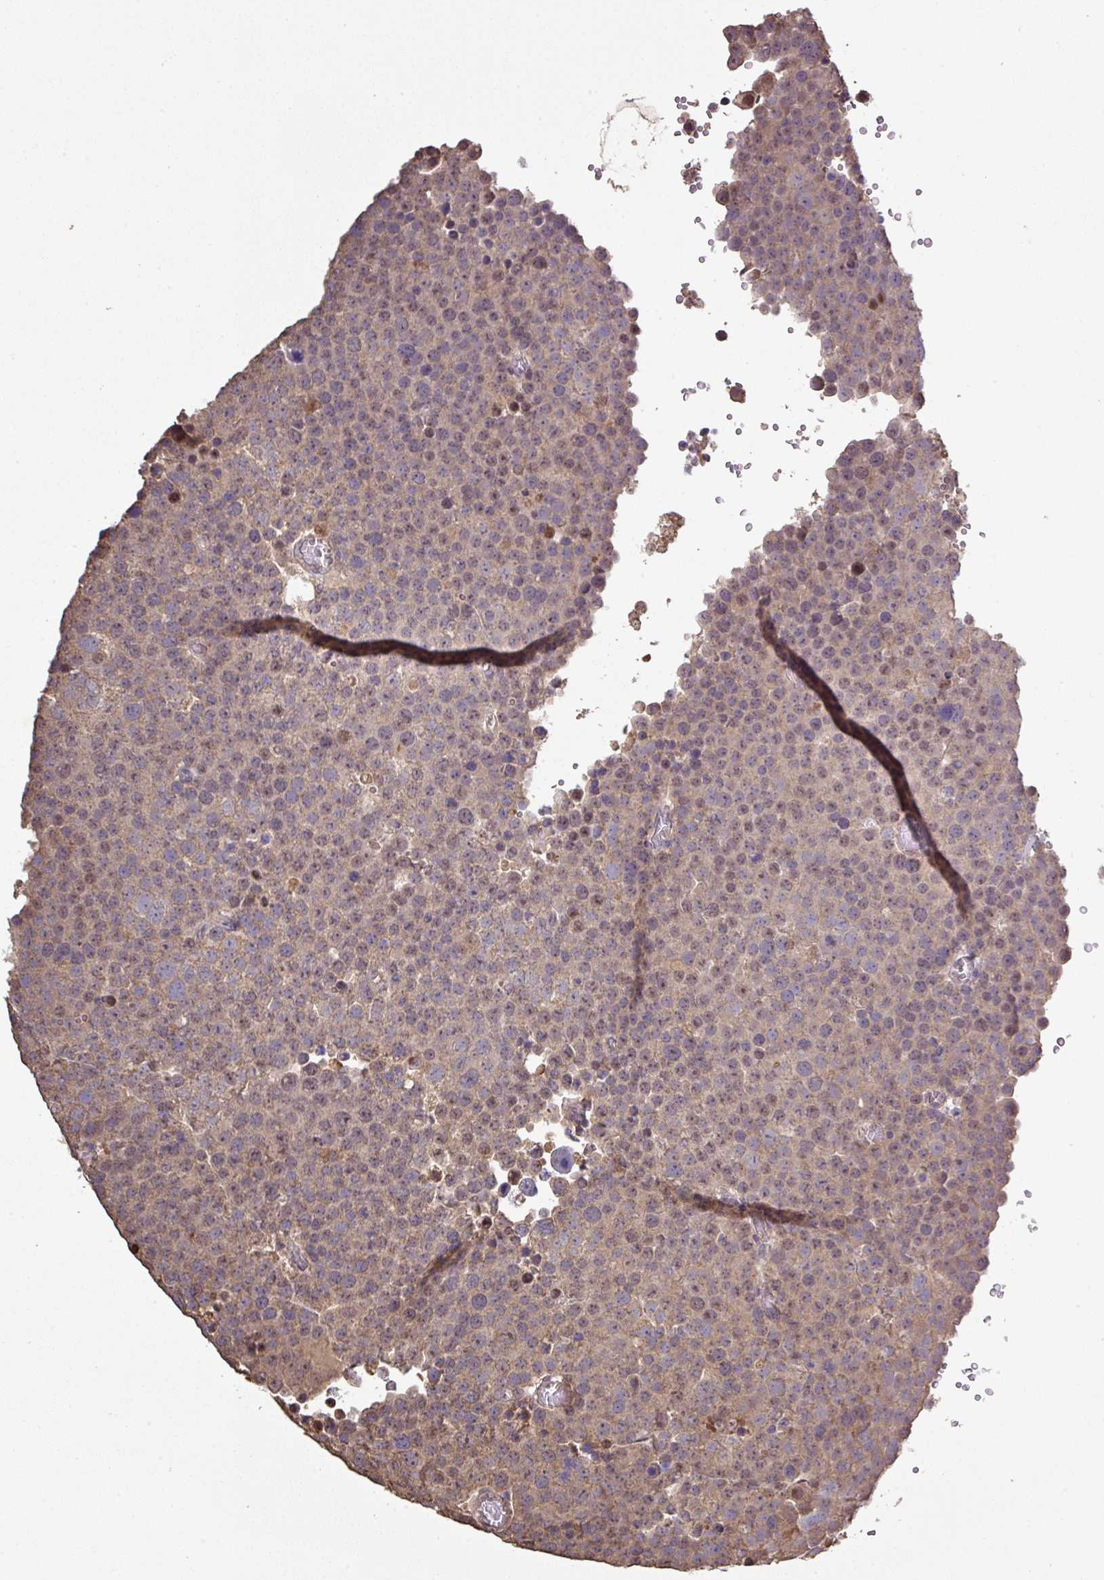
{"staining": {"intensity": "weak", "quantity": ">75%", "location": "cytoplasmic/membranous,nuclear"}, "tissue": "testis cancer", "cell_type": "Tumor cells", "image_type": "cancer", "snomed": [{"axis": "morphology", "description": "Normal tissue, NOS"}, {"axis": "morphology", "description": "Seminoma, NOS"}, {"axis": "topography", "description": "Testis"}], "caption": "An image of human seminoma (testis) stained for a protein displays weak cytoplasmic/membranous and nuclear brown staining in tumor cells. The protein is shown in brown color, while the nuclei are stained blue.", "gene": "ISLR", "patient": {"sex": "male", "age": 71}}